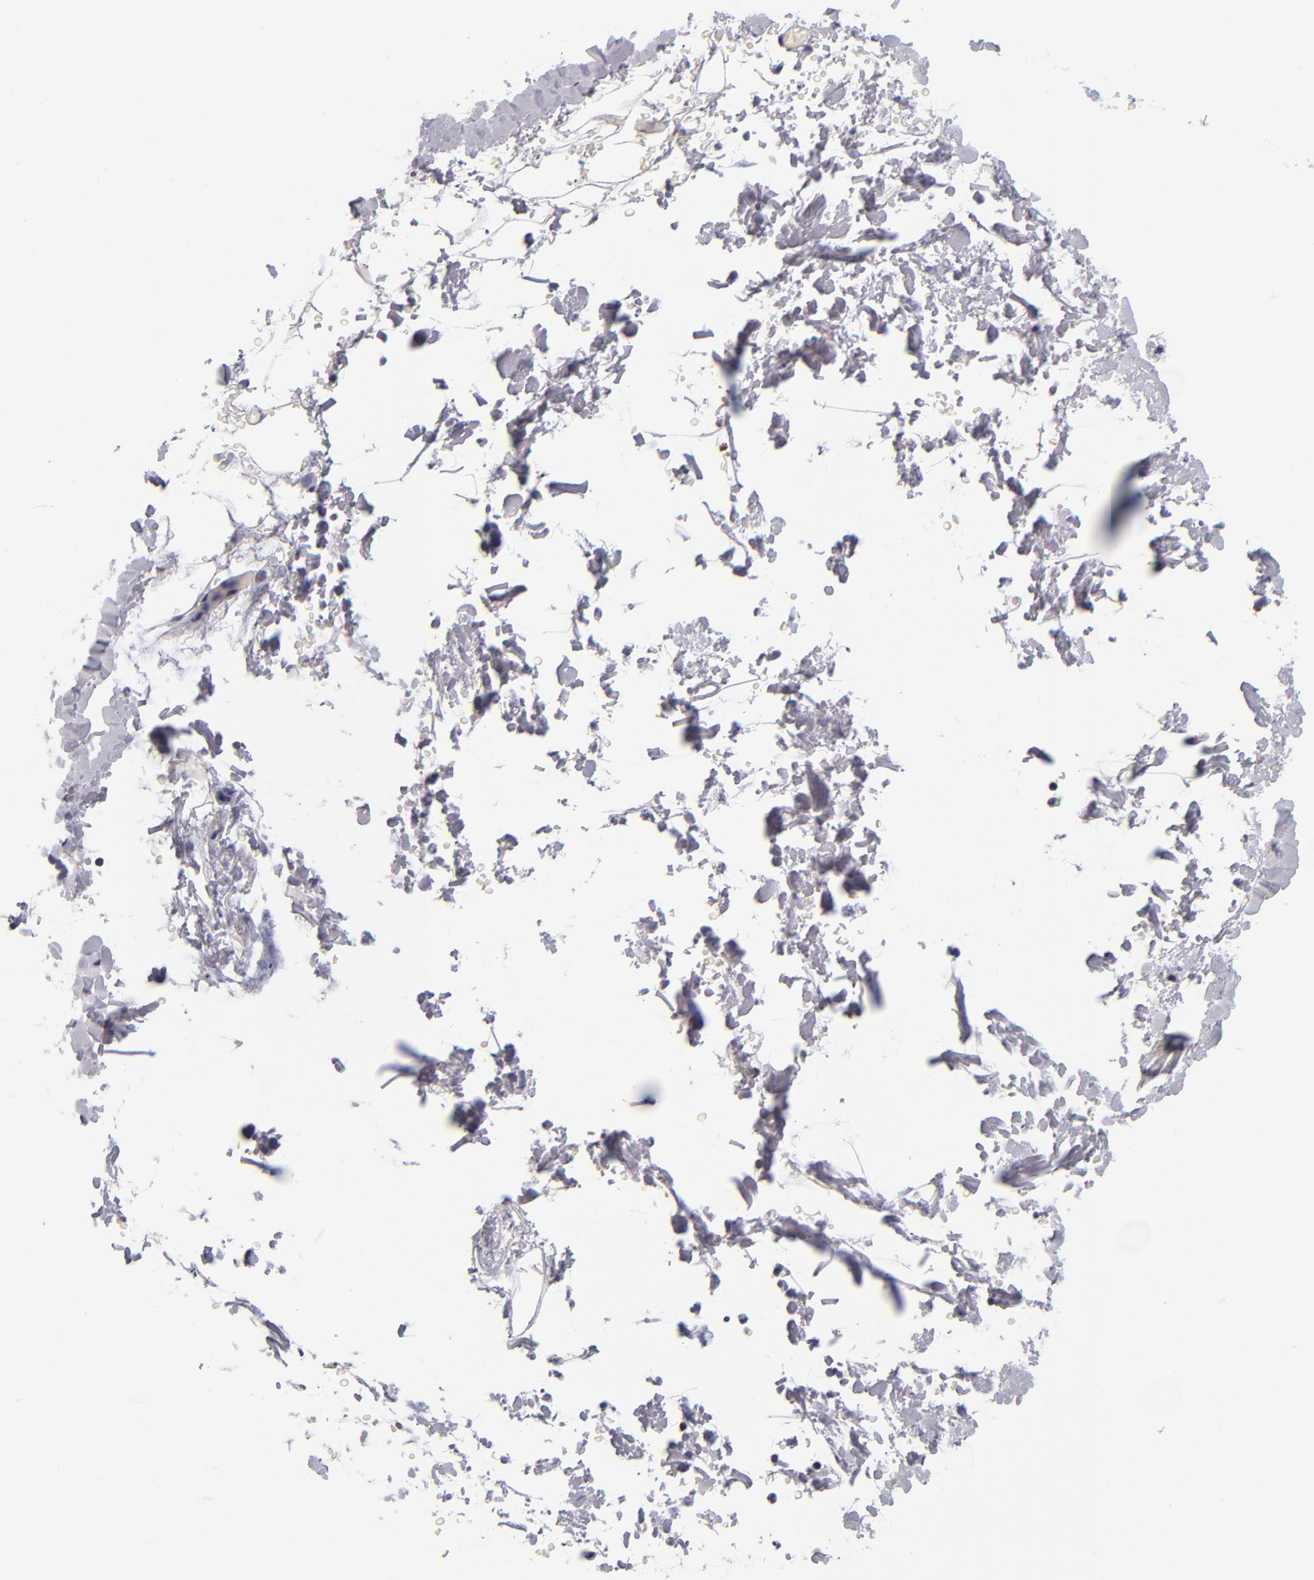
{"staining": {"intensity": "moderate", "quantity": ">75%", "location": "cytoplasmic/membranous"}, "tissue": "adipose tissue", "cell_type": "Adipocytes", "image_type": "normal", "snomed": [{"axis": "morphology", "description": "Normal tissue, NOS"}, {"axis": "topography", "description": "Soft tissue"}], "caption": "Protein expression analysis of benign adipose tissue demonstrates moderate cytoplasmic/membranous expression in approximately >75% of adipocytes. (DAB (3,3'-diaminobenzidine) IHC with brightfield microscopy, high magnification).", "gene": "ECHS1", "patient": {"sex": "male", "age": 72}}